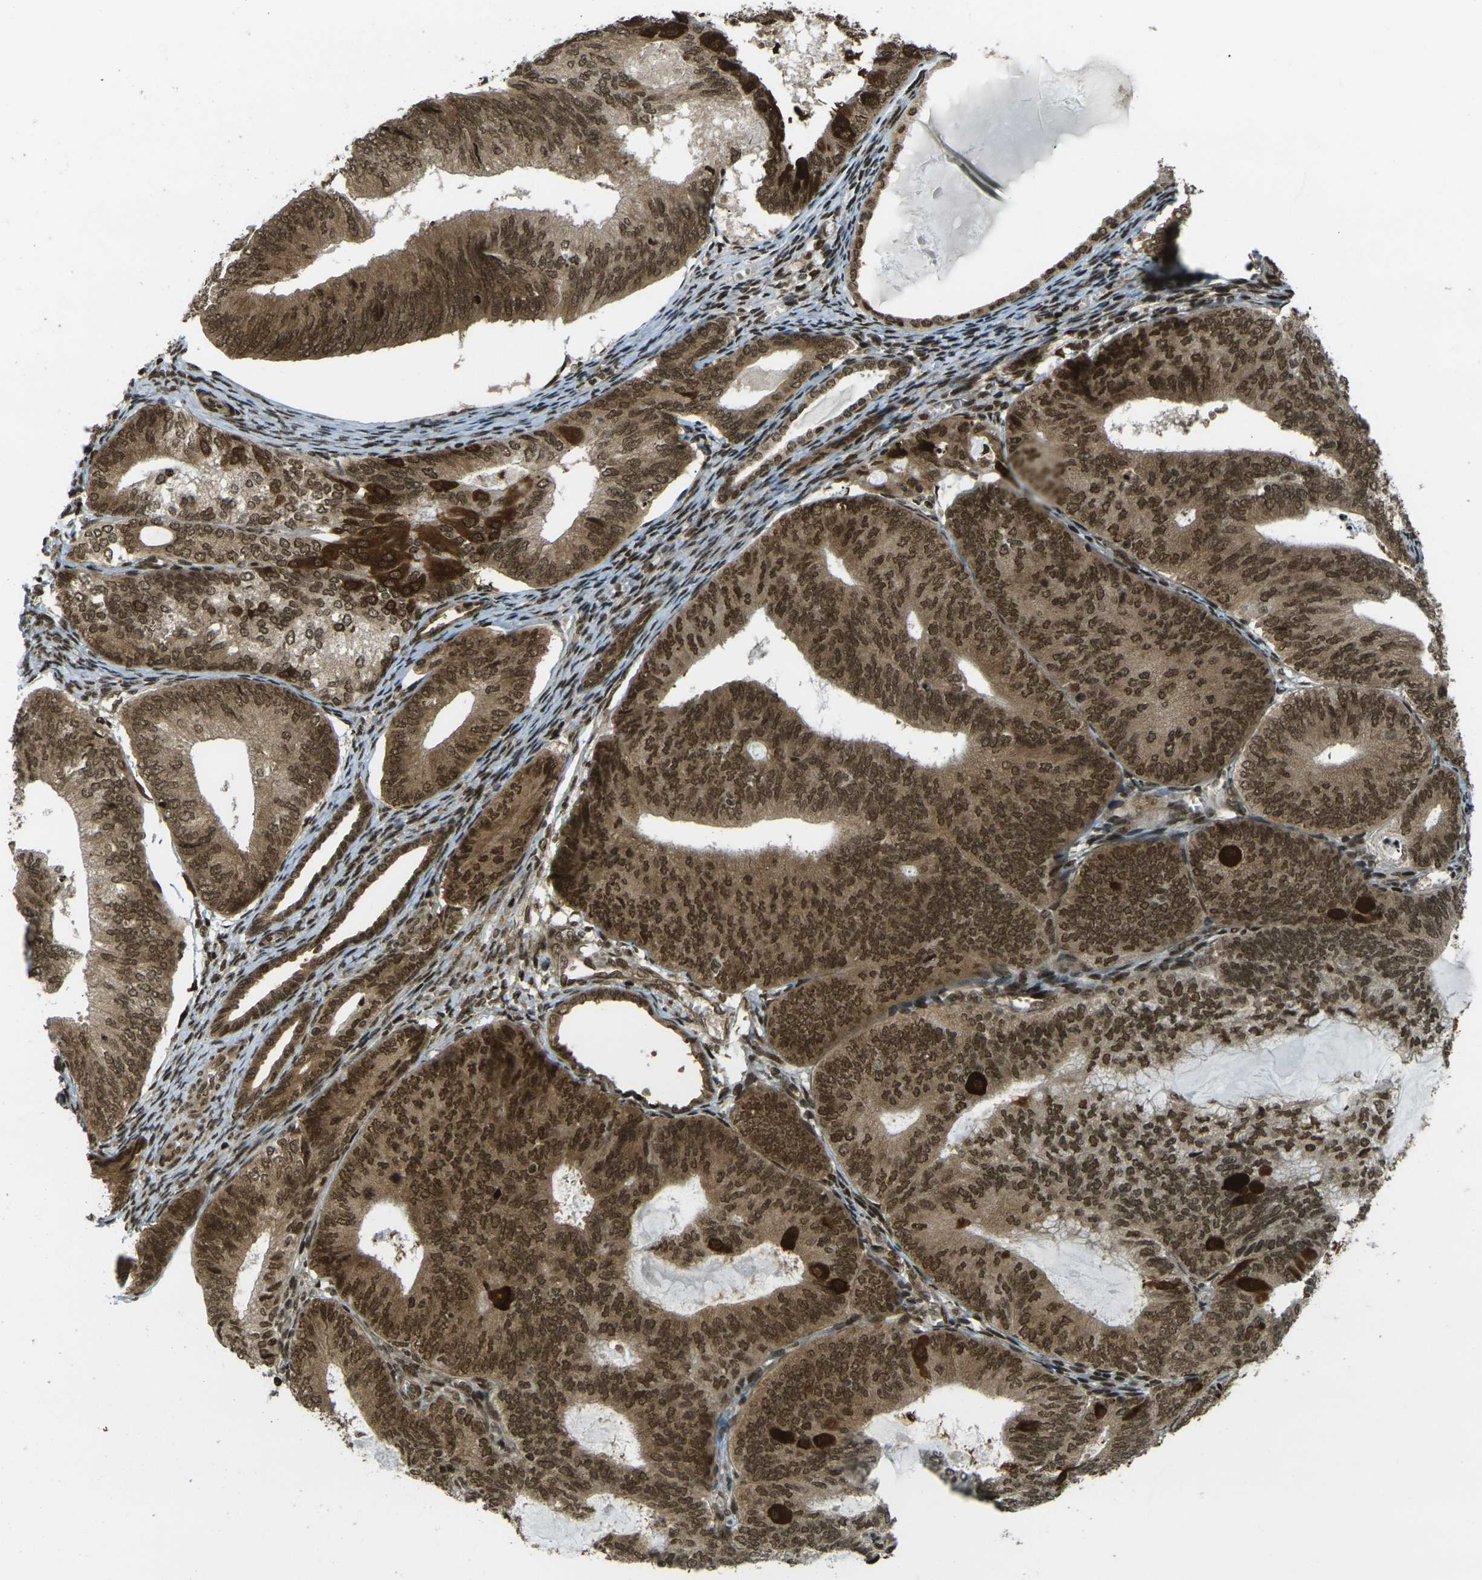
{"staining": {"intensity": "strong", "quantity": ">75%", "location": "cytoplasmic/membranous,nuclear"}, "tissue": "endometrial cancer", "cell_type": "Tumor cells", "image_type": "cancer", "snomed": [{"axis": "morphology", "description": "Adenocarcinoma, NOS"}, {"axis": "topography", "description": "Endometrium"}], "caption": "Immunohistochemical staining of human adenocarcinoma (endometrial) displays high levels of strong cytoplasmic/membranous and nuclear staining in approximately >75% of tumor cells. Immunohistochemistry stains the protein in brown and the nuclei are stained blue.", "gene": "RUVBL2", "patient": {"sex": "female", "age": 81}}